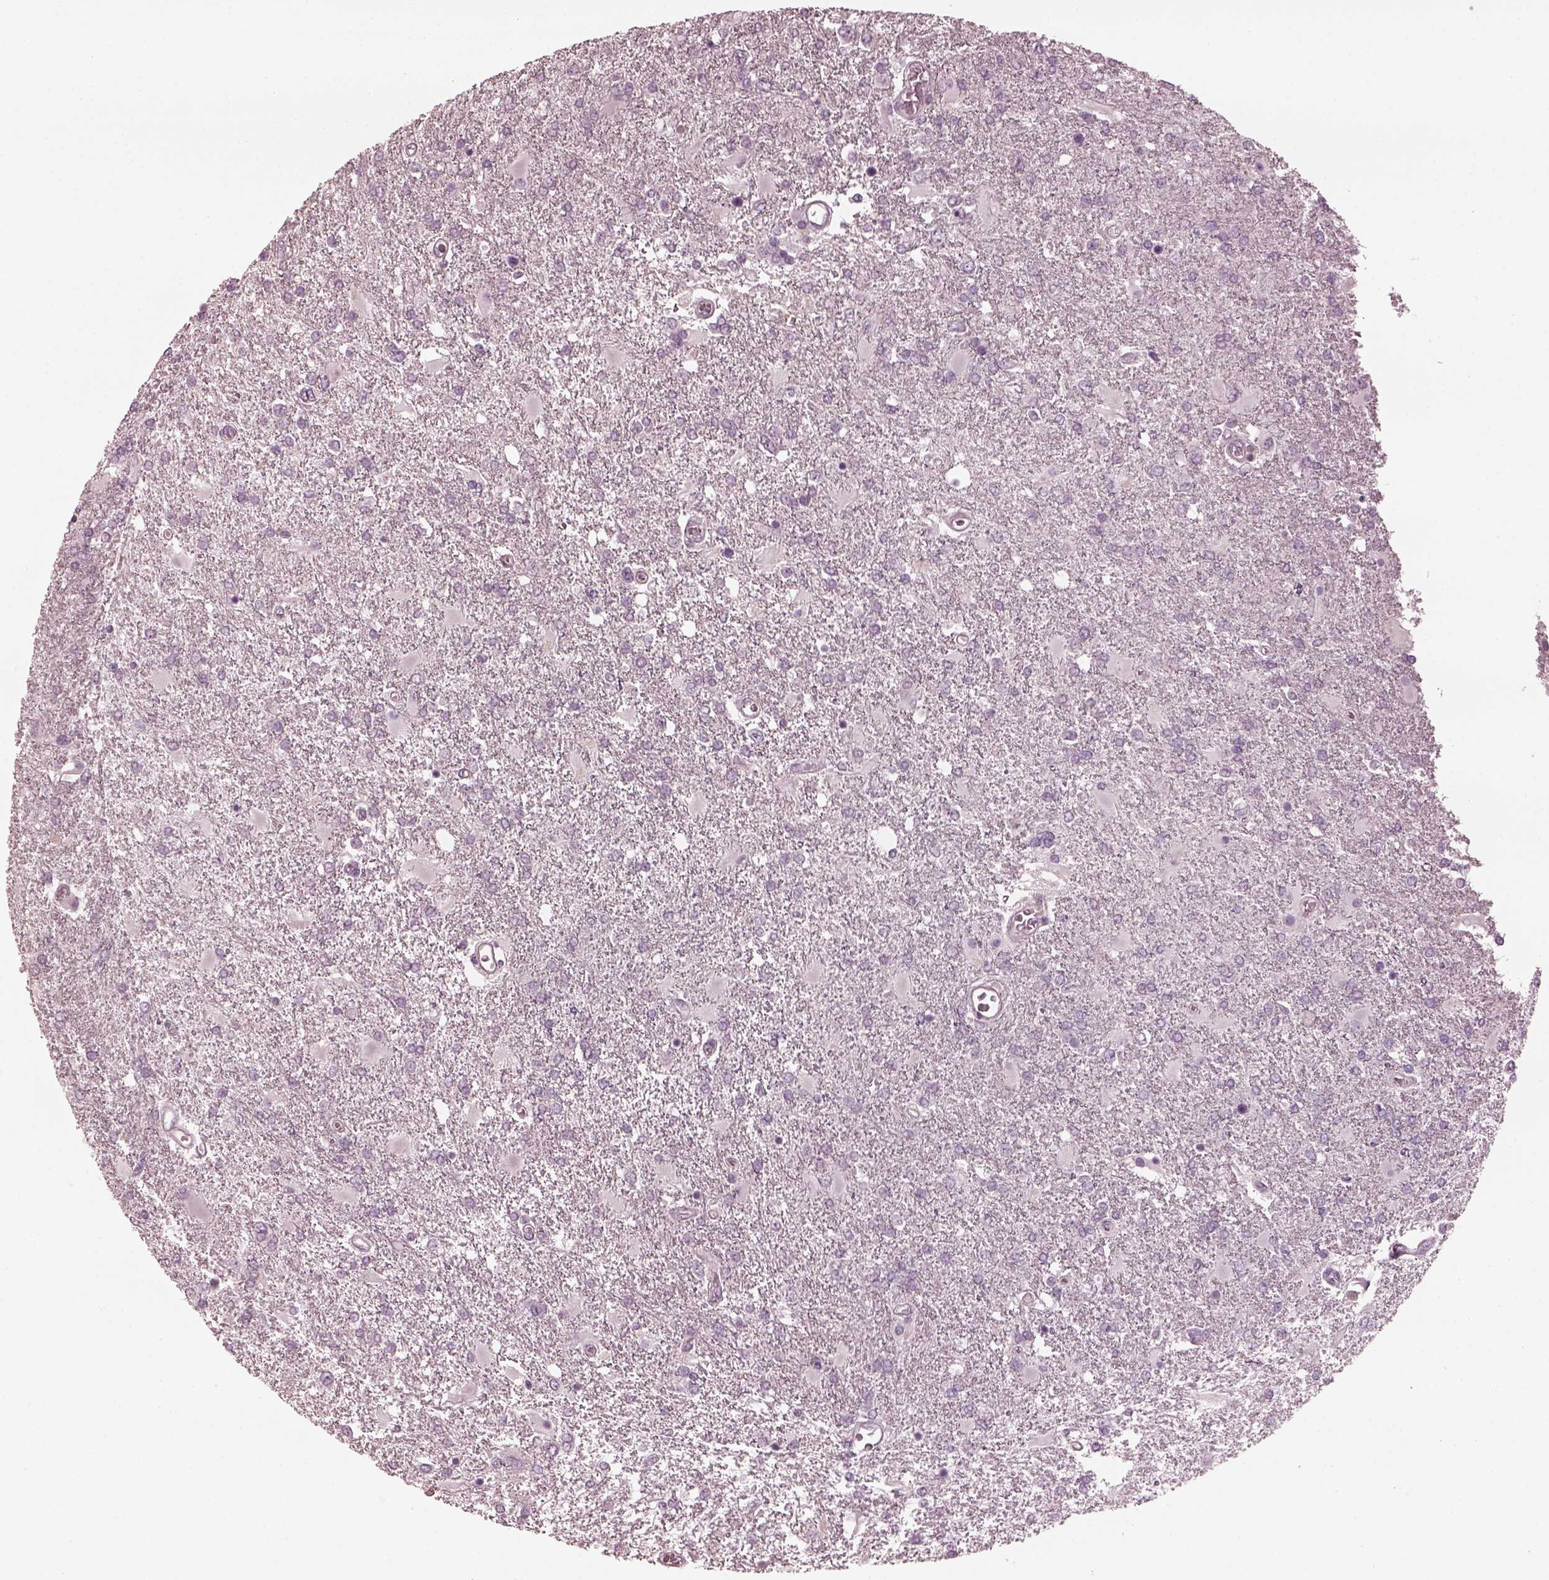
{"staining": {"intensity": "negative", "quantity": "none", "location": "none"}, "tissue": "glioma", "cell_type": "Tumor cells", "image_type": "cancer", "snomed": [{"axis": "morphology", "description": "Glioma, malignant, High grade"}, {"axis": "topography", "description": "Cerebral cortex"}], "caption": "Photomicrograph shows no significant protein positivity in tumor cells of glioma.", "gene": "PSTPIP2", "patient": {"sex": "male", "age": 79}}